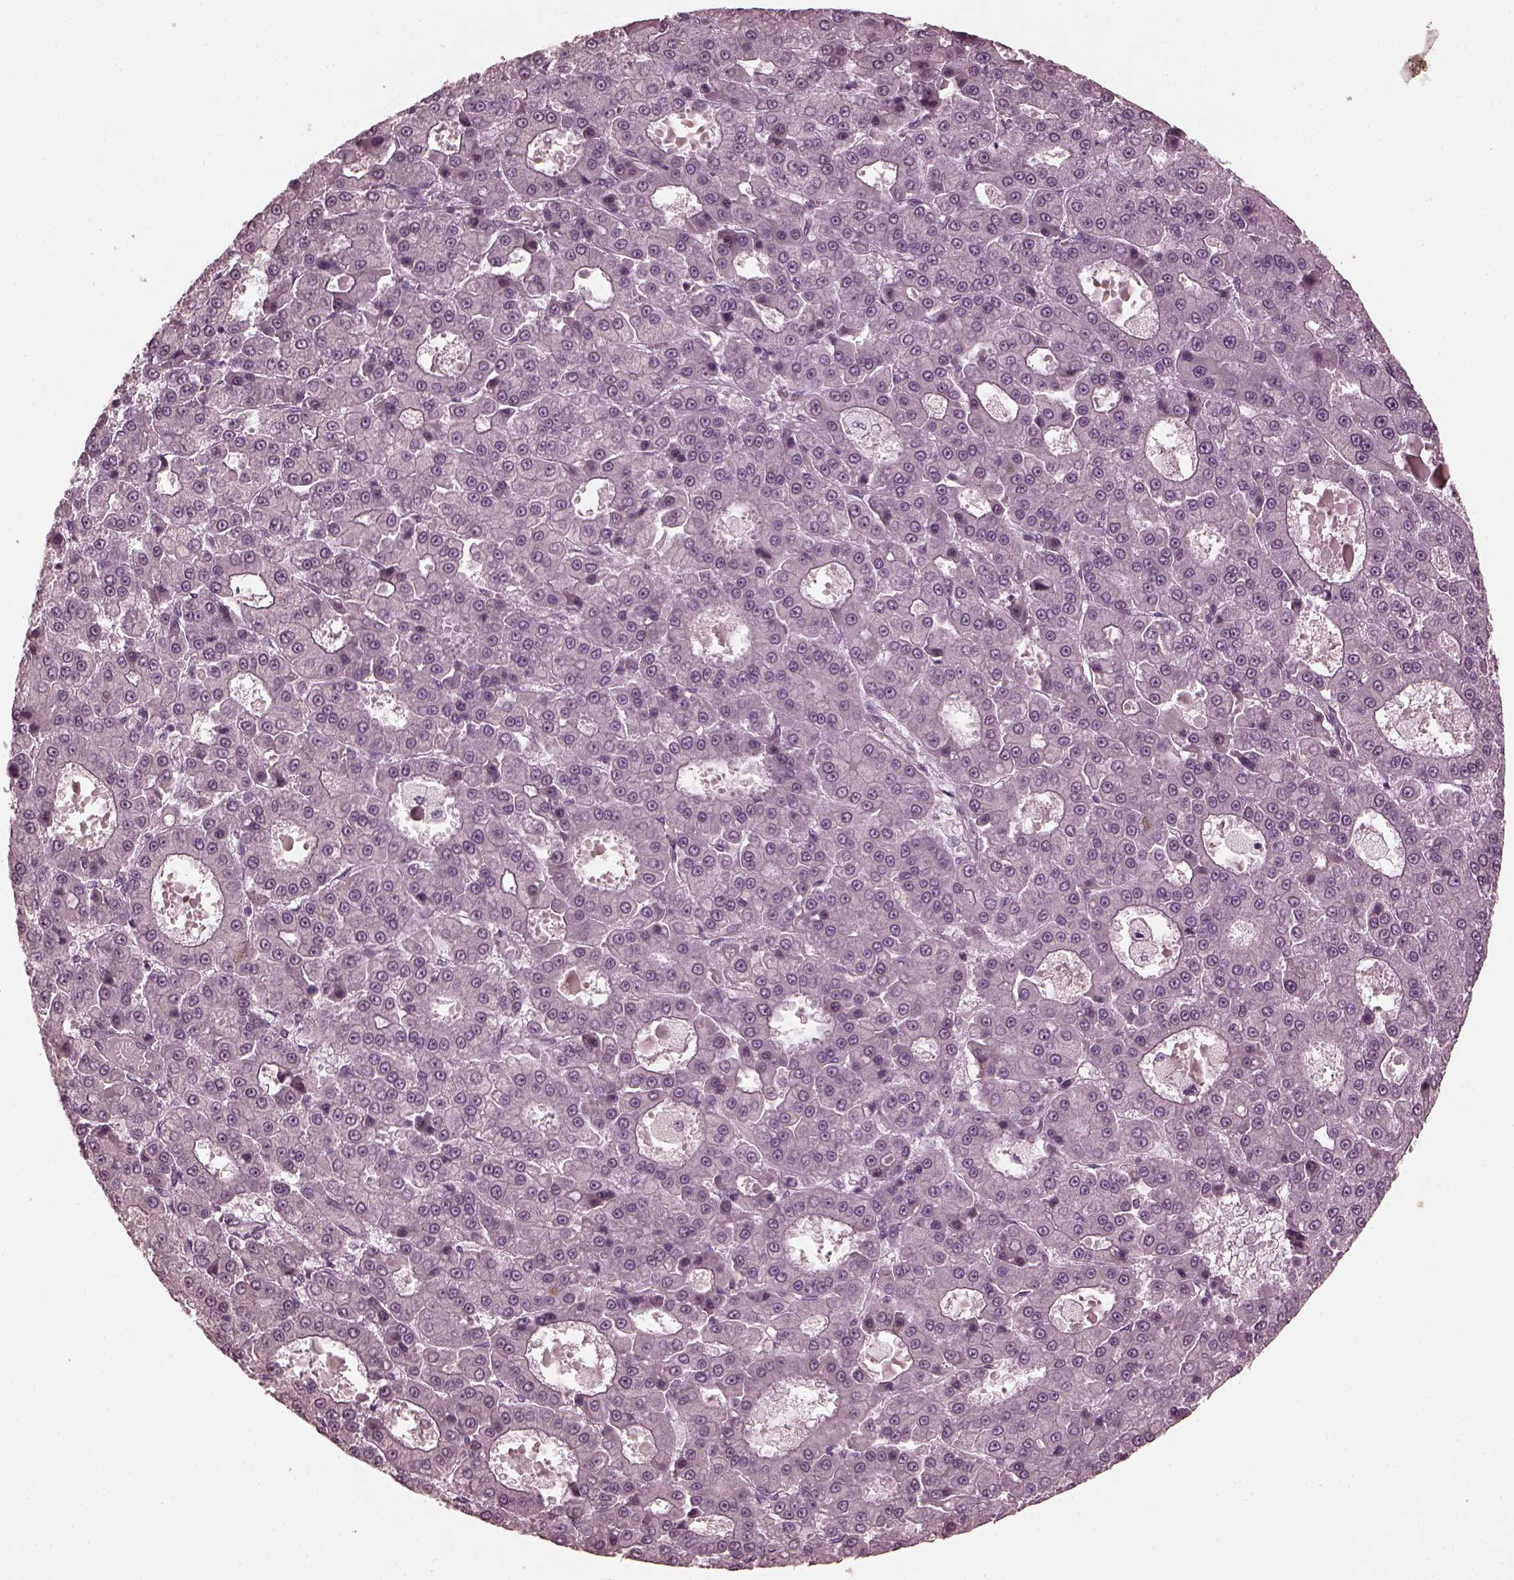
{"staining": {"intensity": "negative", "quantity": "none", "location": "none"}, "tissue": "liver cancer", "cell_type": "Tumor cells", "image_type": "cancer", "snomed": [{"axis": "morphology", "description": "Carcinoma, Hepatocellular, NOS"}, {"axis": "topography", "description": "Liver"}], "caption": "Immunohistochemistry of human hepatocellular carcinoma (liver) exhibits no positivity in tumor cells.", "gene": "RGS7", "patient": {"sex": "male", "age": 70}}